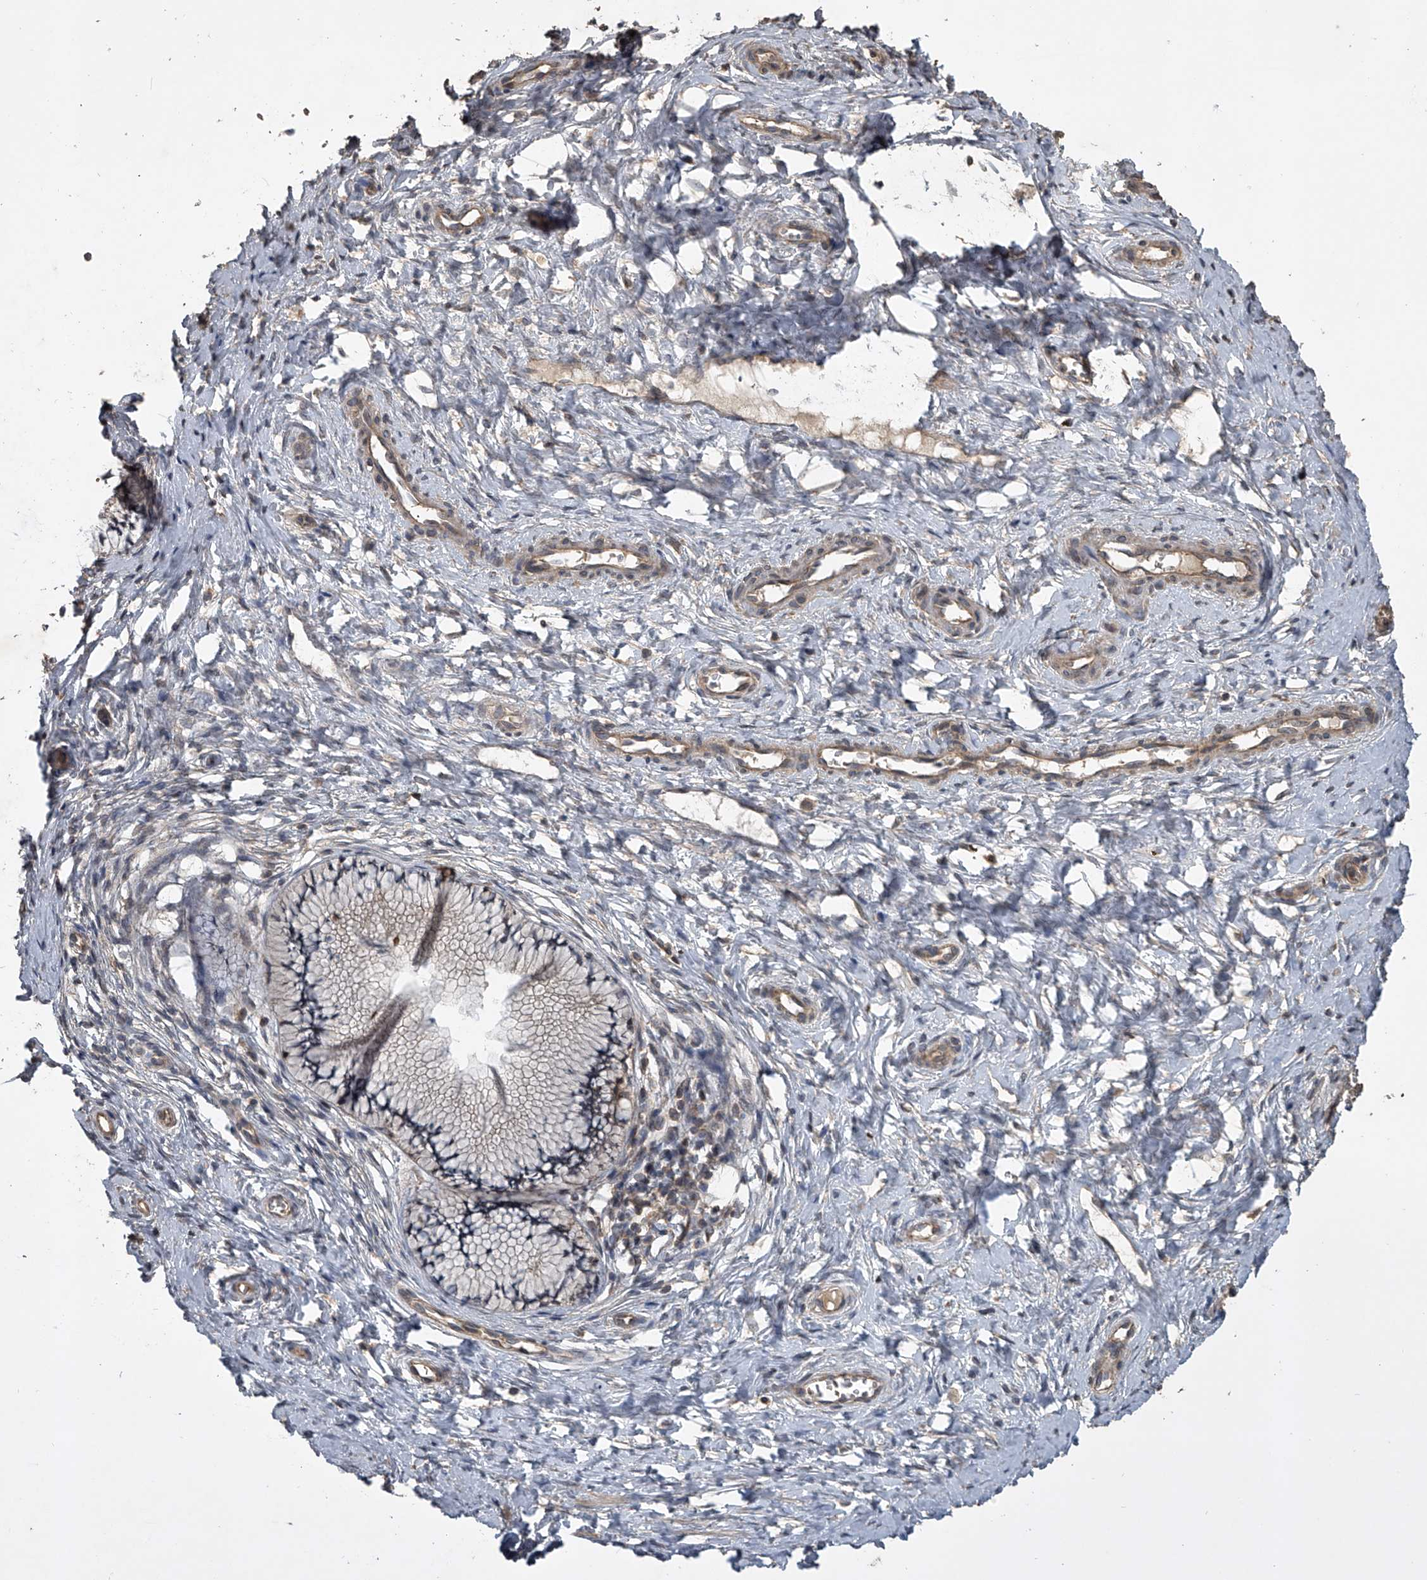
{"staining": {"intensity": "moderate", "quantity": "<25%", "location": "cytoplasmic/membranous"}, "tissue": "cervix", "cell_type": "Glandular cells", "image_type": "normal", "snomed": [{"axis": "morphology", "description": "Normal tissue, NOS"}, {"axis": "topography", "description": "Cervix"}], "caption": "IHC photomicrograph of benign human cervix stained for a protein (brown), which reveals low levels of moderate cytoplasmic/membranous staining in about <25% of glandular cells.", "gene": "NFS1", "patient": {"sex": "female", "age": 36}}